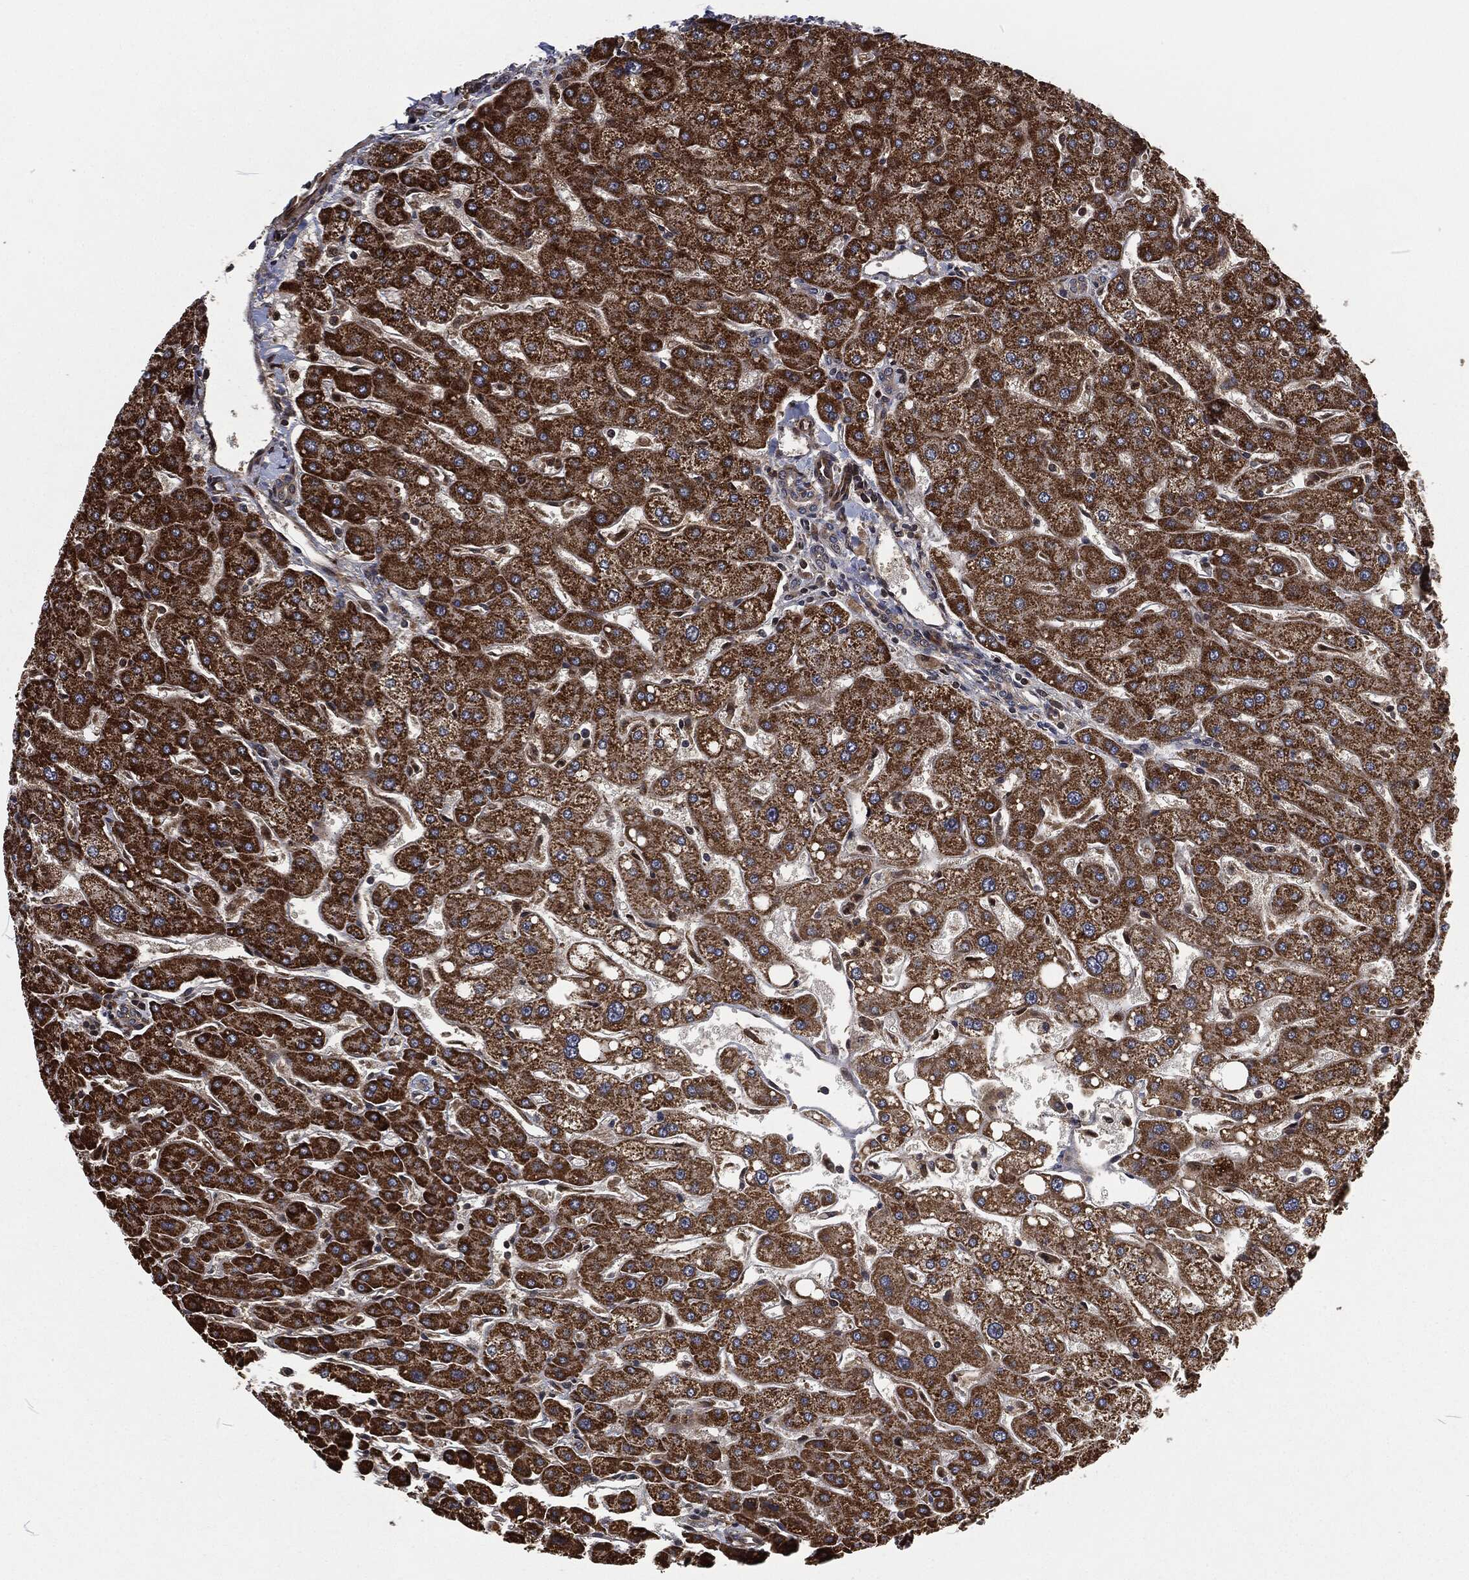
{"staining": {"intensity": "weak", "quantity": "25%-75%", "location": "cytoplasmic/membranous"}, "tissue": "liver", "cell_type": "Cholangiocytes", "image_type": "normal", "snomed": [{"axis": "morphology", "description": "Normal tissue, NOS"}, {"axis": "topography", "description": "Liver"}], "caption": "IHC histopathology image of normal liver: human liver stained using immunohistochemistry (IHC) shows low levels of weak protein expression localized specifically in the cytoplasmic/membranous of cholangiocytes, appearing as a cytoplasmic/membranous brown color.", "gene": "CMPK2", "patient": {"sex": "male", "age": 67}}